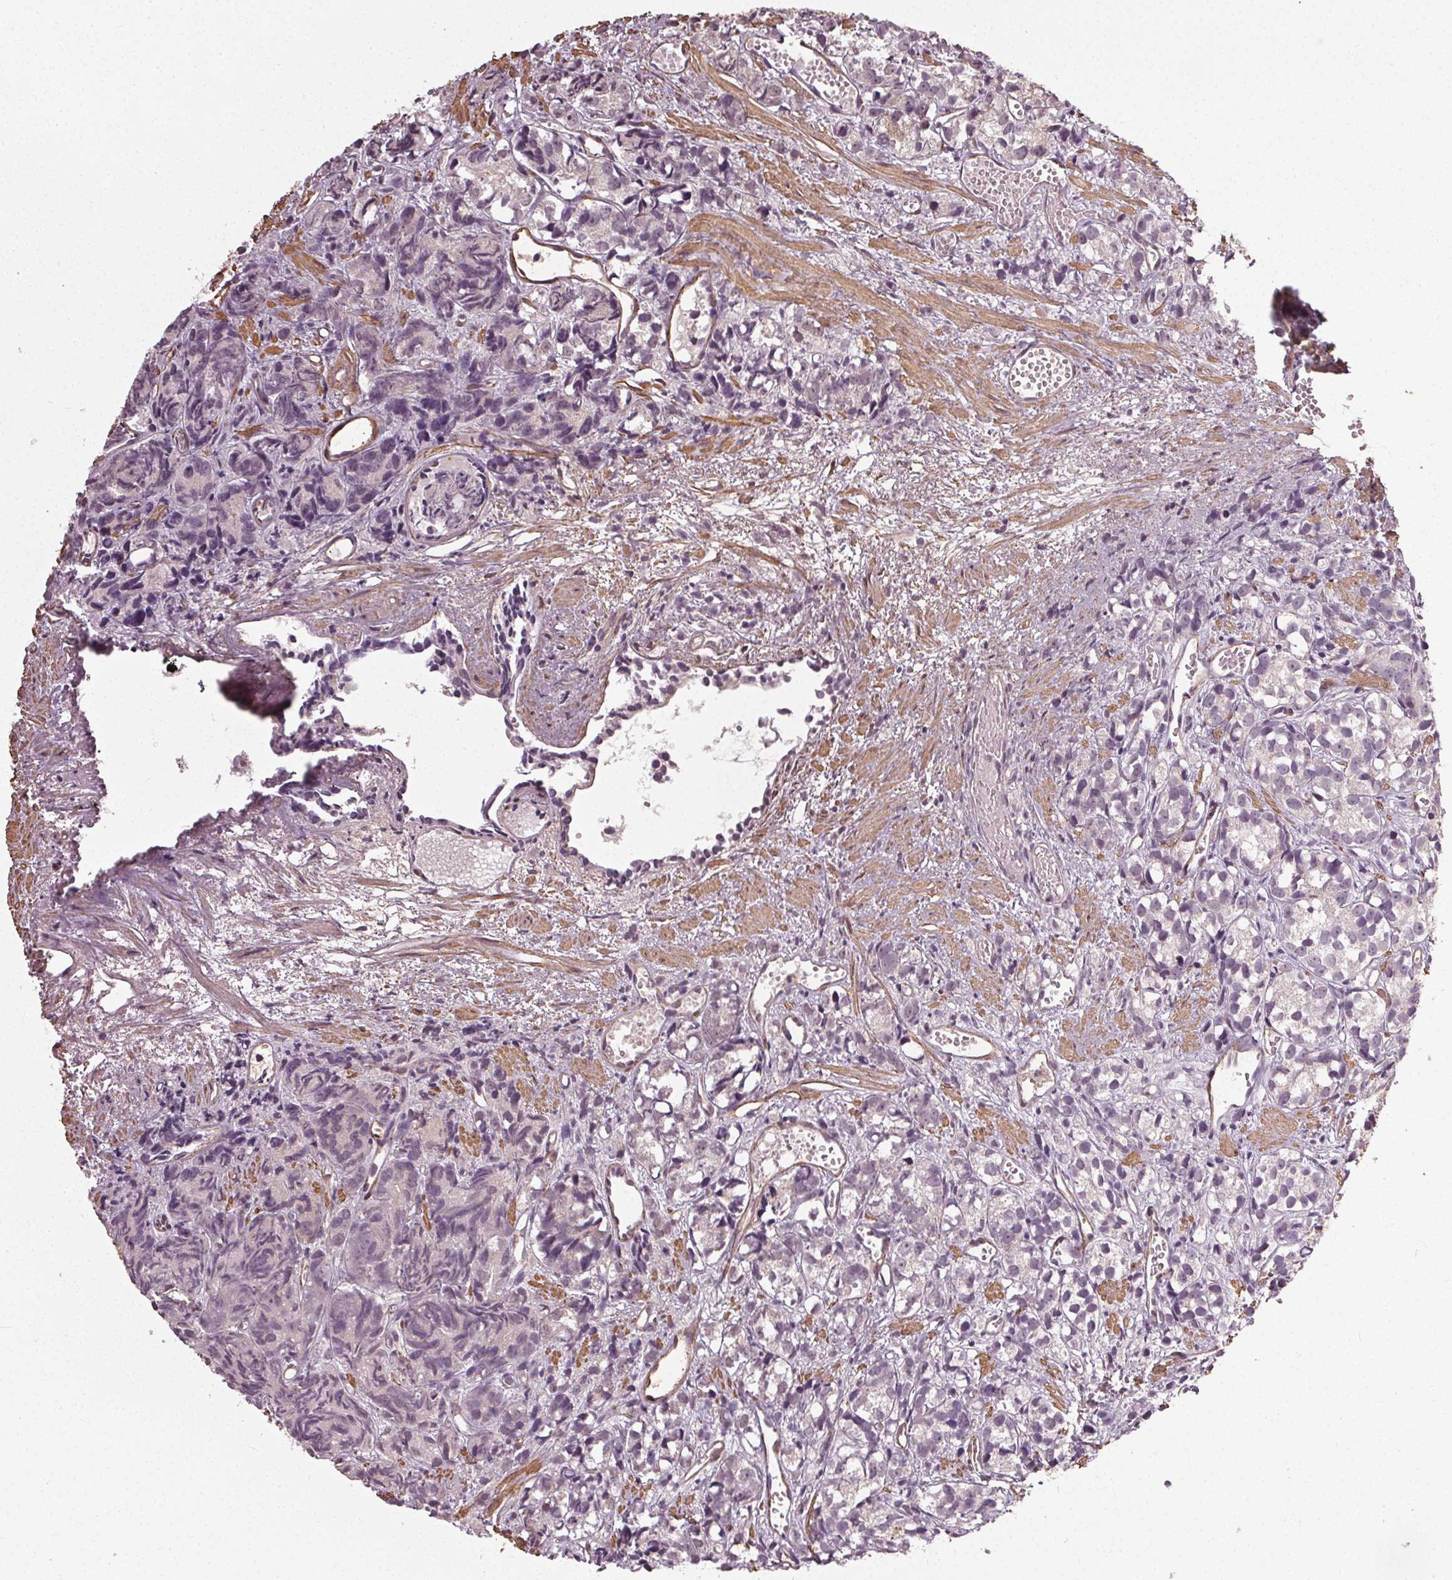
{"staining": {"intensity": "negative", "quantity": "none", "location": "none"}, "tissue": "prostate cancer", "cell_type": "Tumor cells", "image_type": "cancer", "snomed": [{"axis": "morphology", "description": "Adenocarcinoma, High grade"}, {"axis": "topography", "description": "Prostate"}], "caption": "Prostate high-grade adenocarcinoma was stained to show a protein in brown. There is no significant expression in tumor cells.", "gene": "PKP1", "patient": {"sex": "male", "age": 77}}